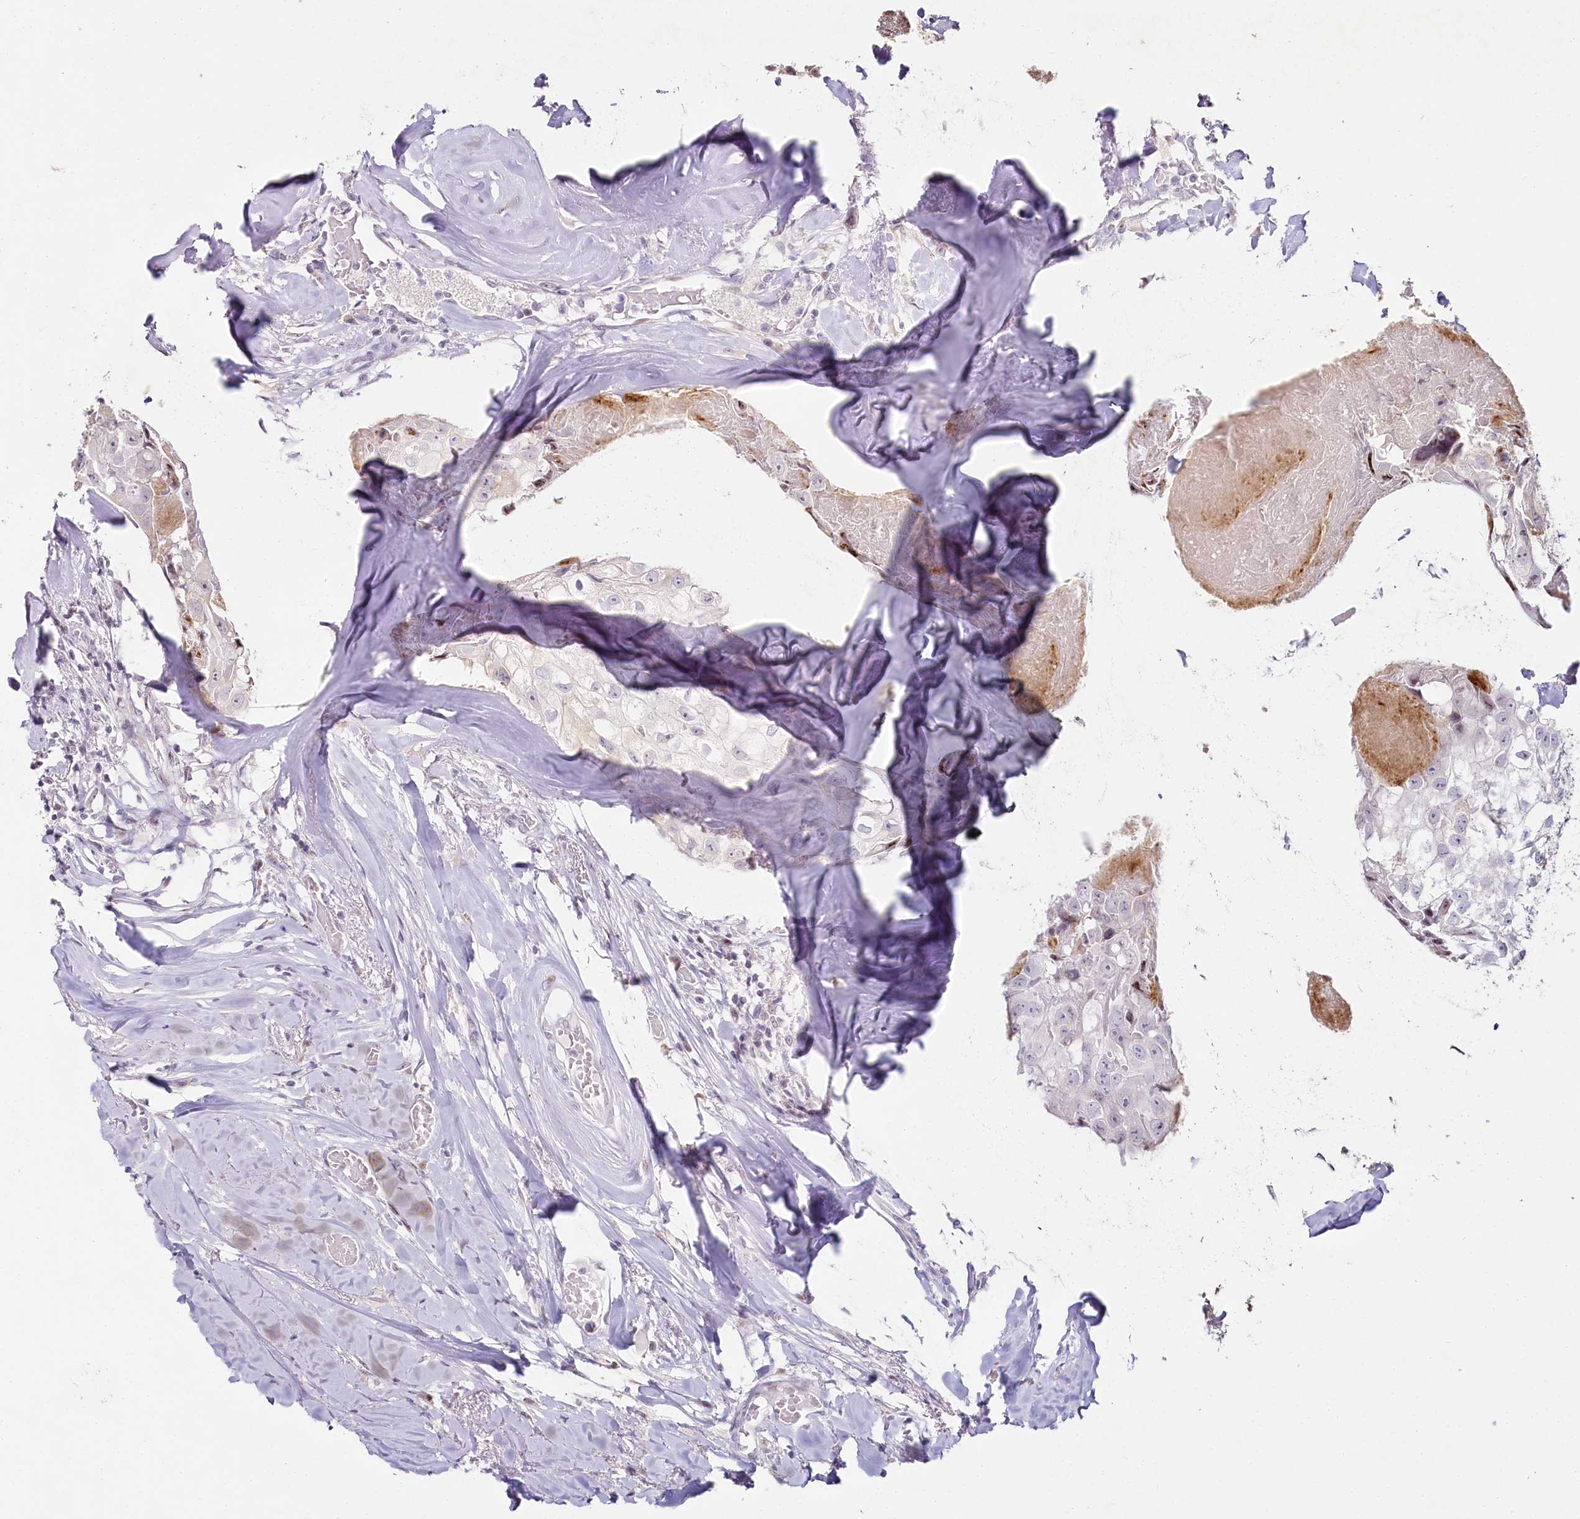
{"staining": {"intensity": "negative", "quantity": "none", "location": "none"}, "tissue": "head and neck cancer", "cell_type": "Tumor cells", "image_type": "cancer", "snomed": [{"axis": "morphology", "description": "Adenocarcinoma, NOS"}, {"axis": "morphology", "description": "Adenocarcinoma, metastatic, NOS"}, {"axis": "topography", "description": "Head-Neck"}], "caption": "The image reveals no significant expression in tumor cells of head and neck adenocarcinoma.", "gene": "HPD", "patient": {"sex": "male", "age": 75}}